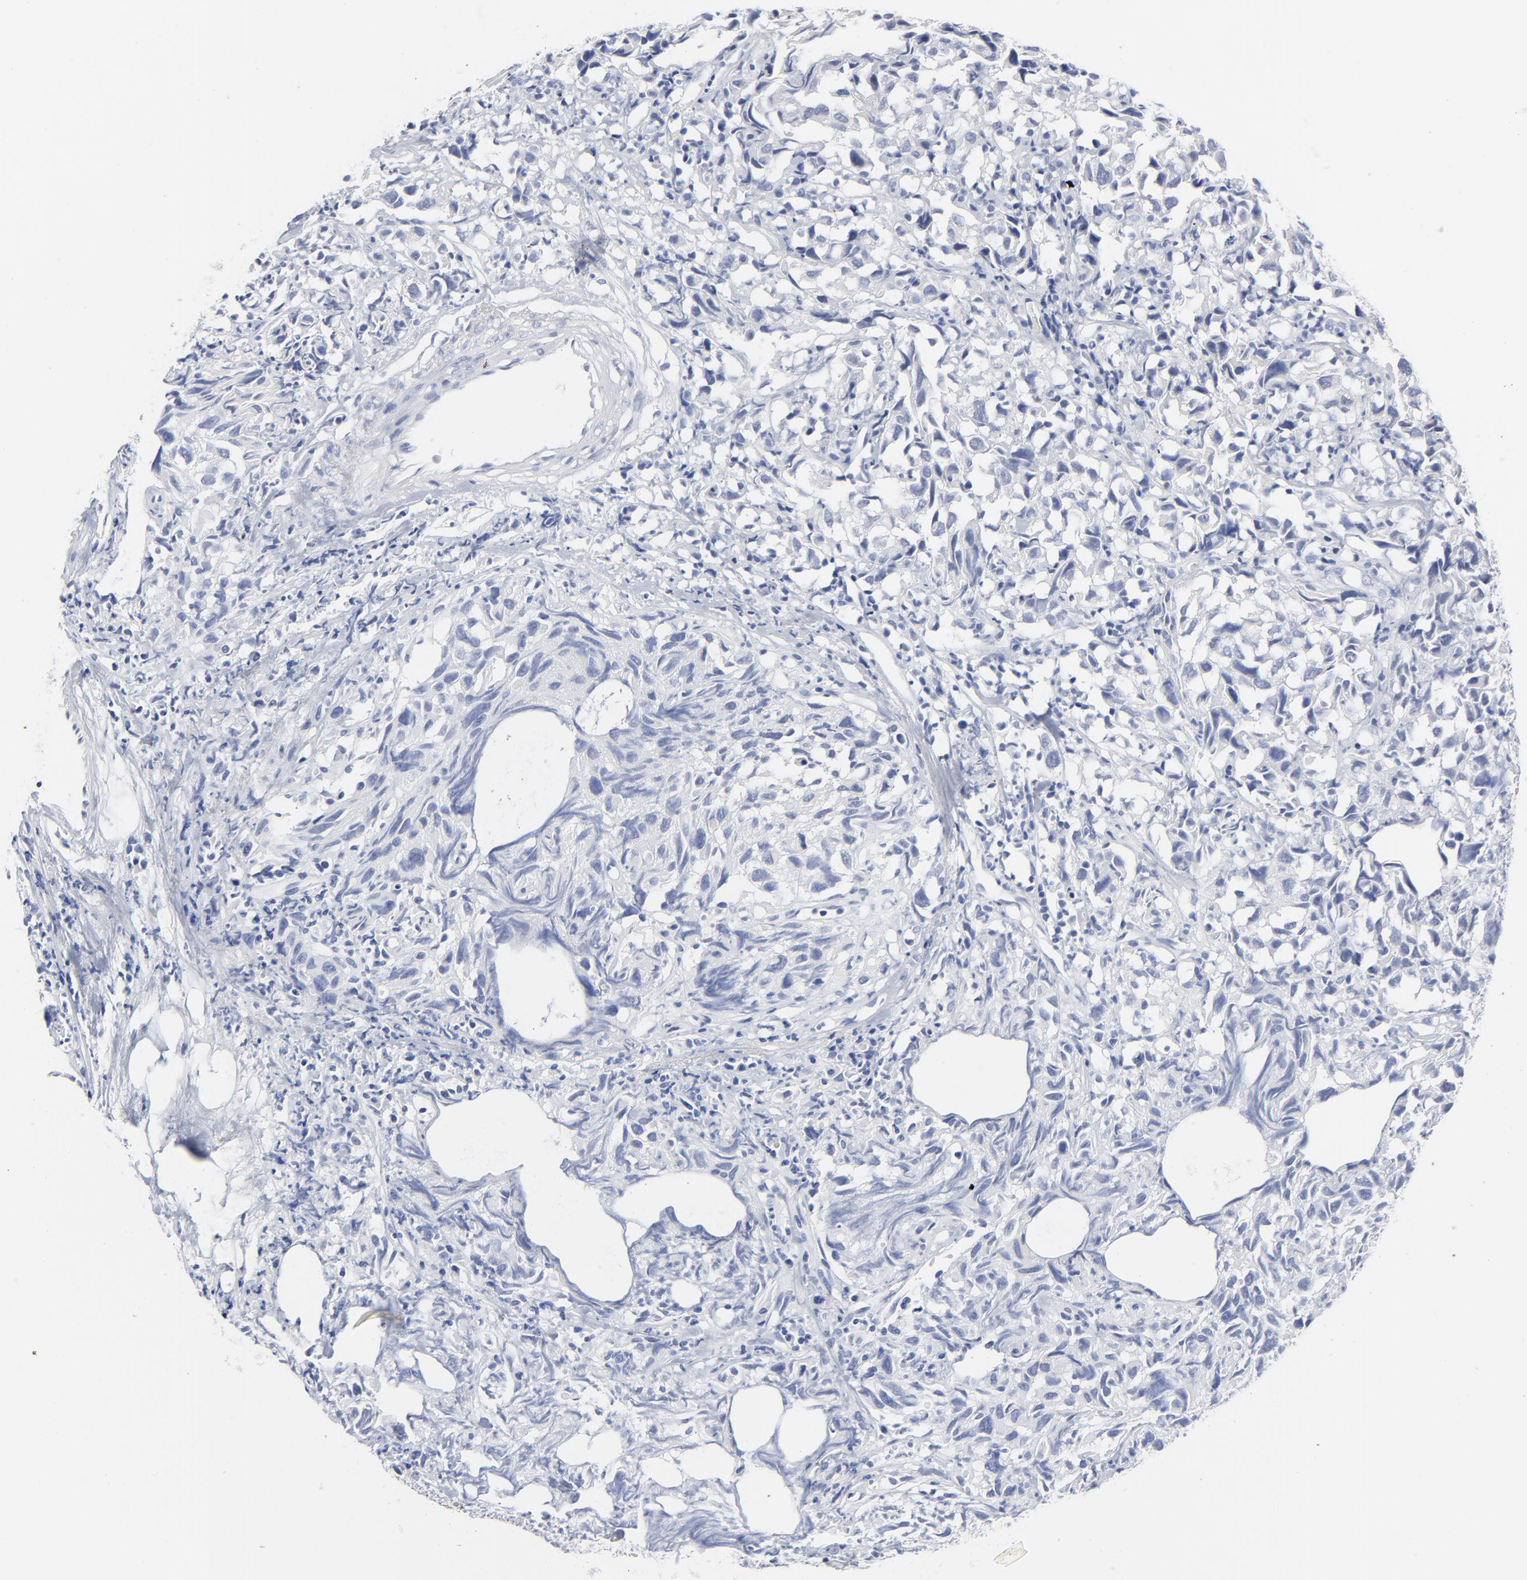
{"staining": {"intensity": "negative", "quantity": "none", "location": "none"}, "tissue": "urothelial cancer", "cell_type": "Tumor cells", "image_type": "cancer", "snomed": [{"axis": "morphology", "description": "Urothelial carcinoma, High grade"}, {"axis": "topography", "description": "Urinary bladder"}], "caption": "Photomicrograph shows no significant protein positivity in tumor cells of high-grade urothelial carcinoma. (DAB (3,3'-diaminobenzidine) immunohistochemistry with hematoxylin counter stain).", "gene": "CLEC4G", "patient": {"sex": "female", "age": 75}}